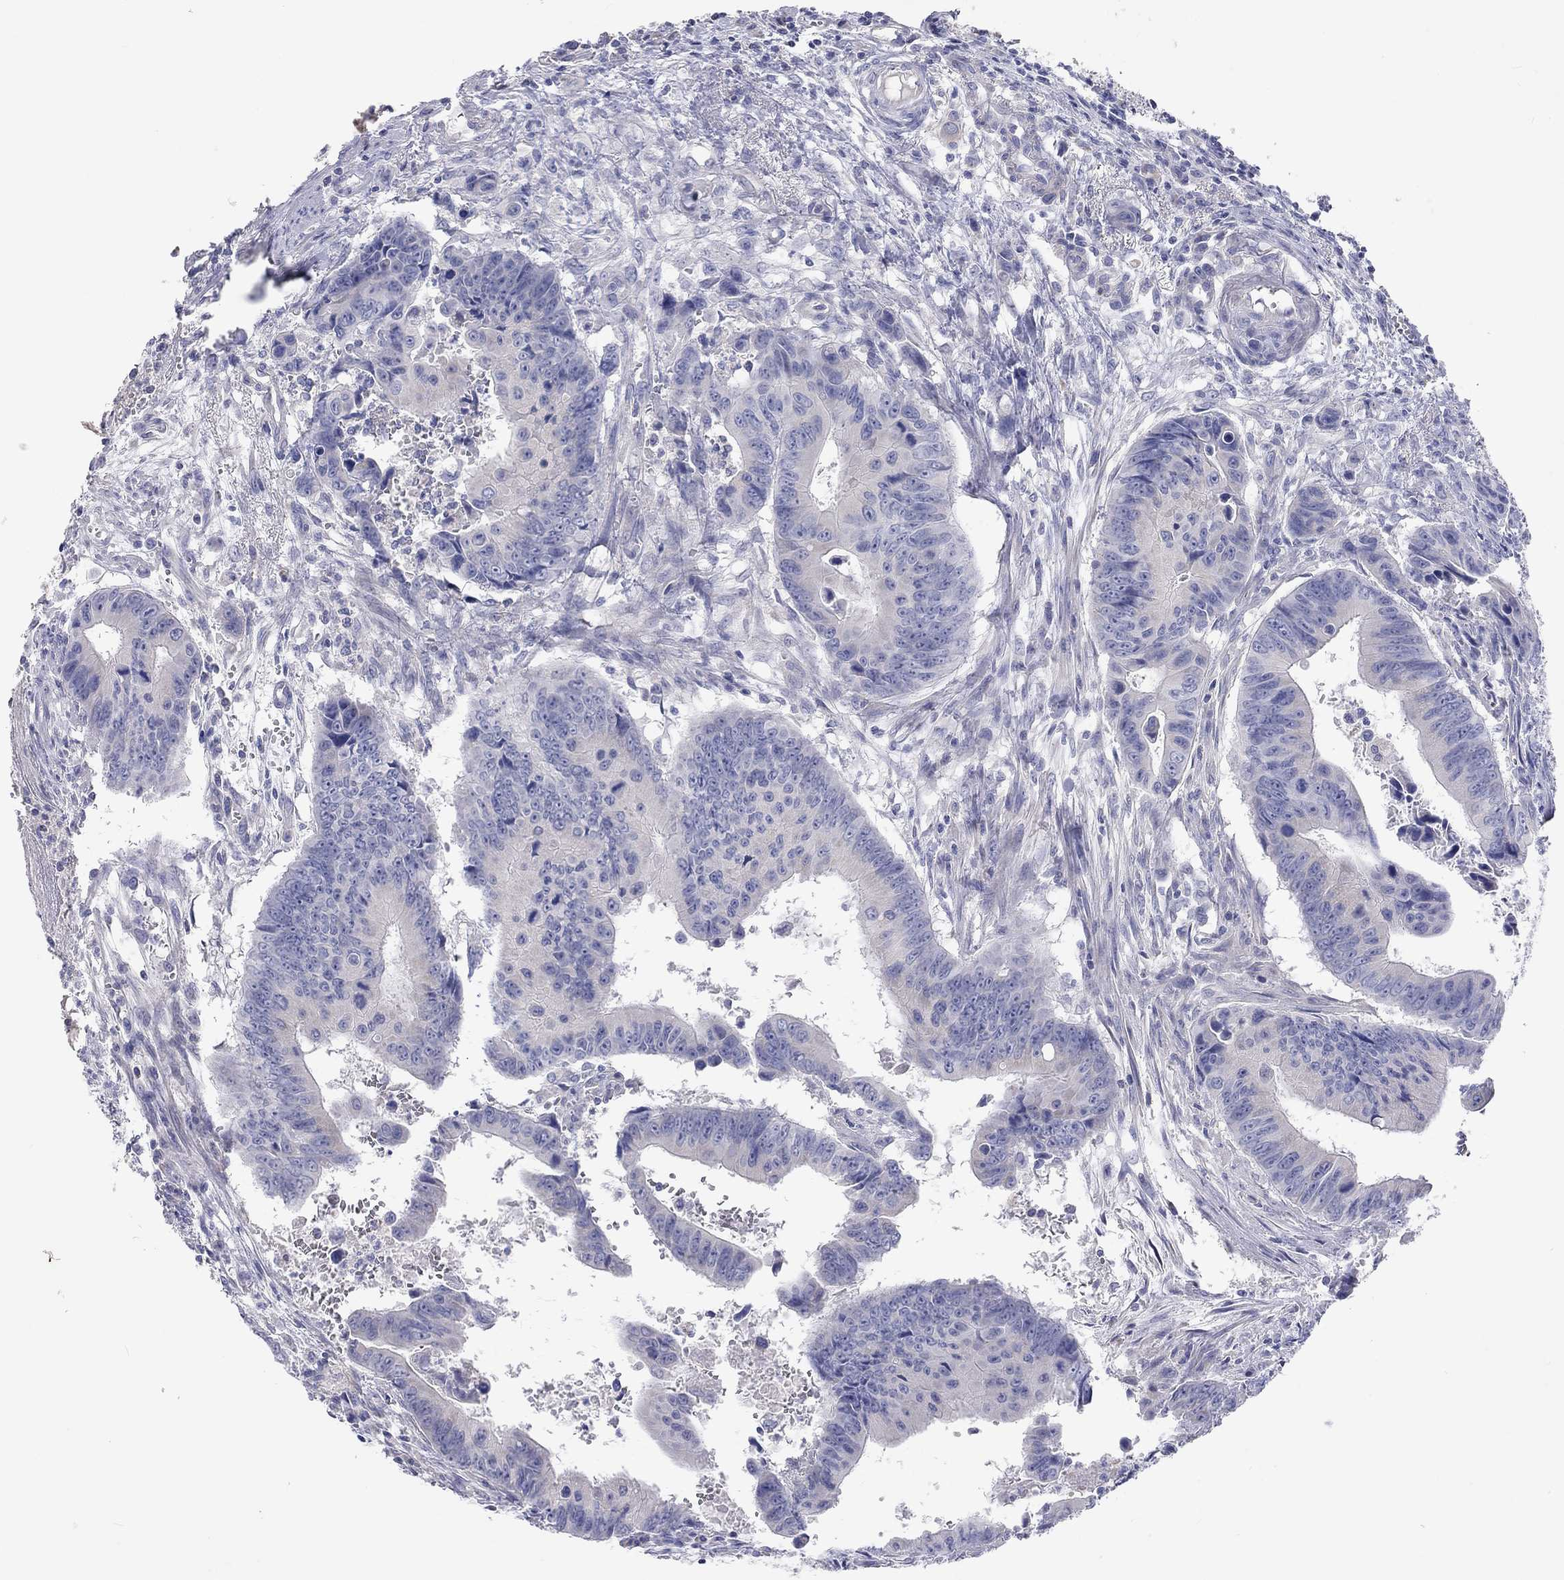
{"staining": {"intensity": "negative", "quantity": "none", "location": "none"}, "tissue": "colorectal cancer", "cell_type": "Tumor cells", "image_type": "cancer", "snomed": [{"axis": "morphology", "description": "Adenocarcinoma, NOS"}, {"axis": "topography", "description": "Colon"}], "caption": "Photomicrograph shows no significant protein staining in tumor cells of colorectal adenocarcinoma. (Immunohistochemistry, brightfield microscopy, high magnification).", "gene": "RCAN1", "patient": {"sex": "female", "age": 87}}